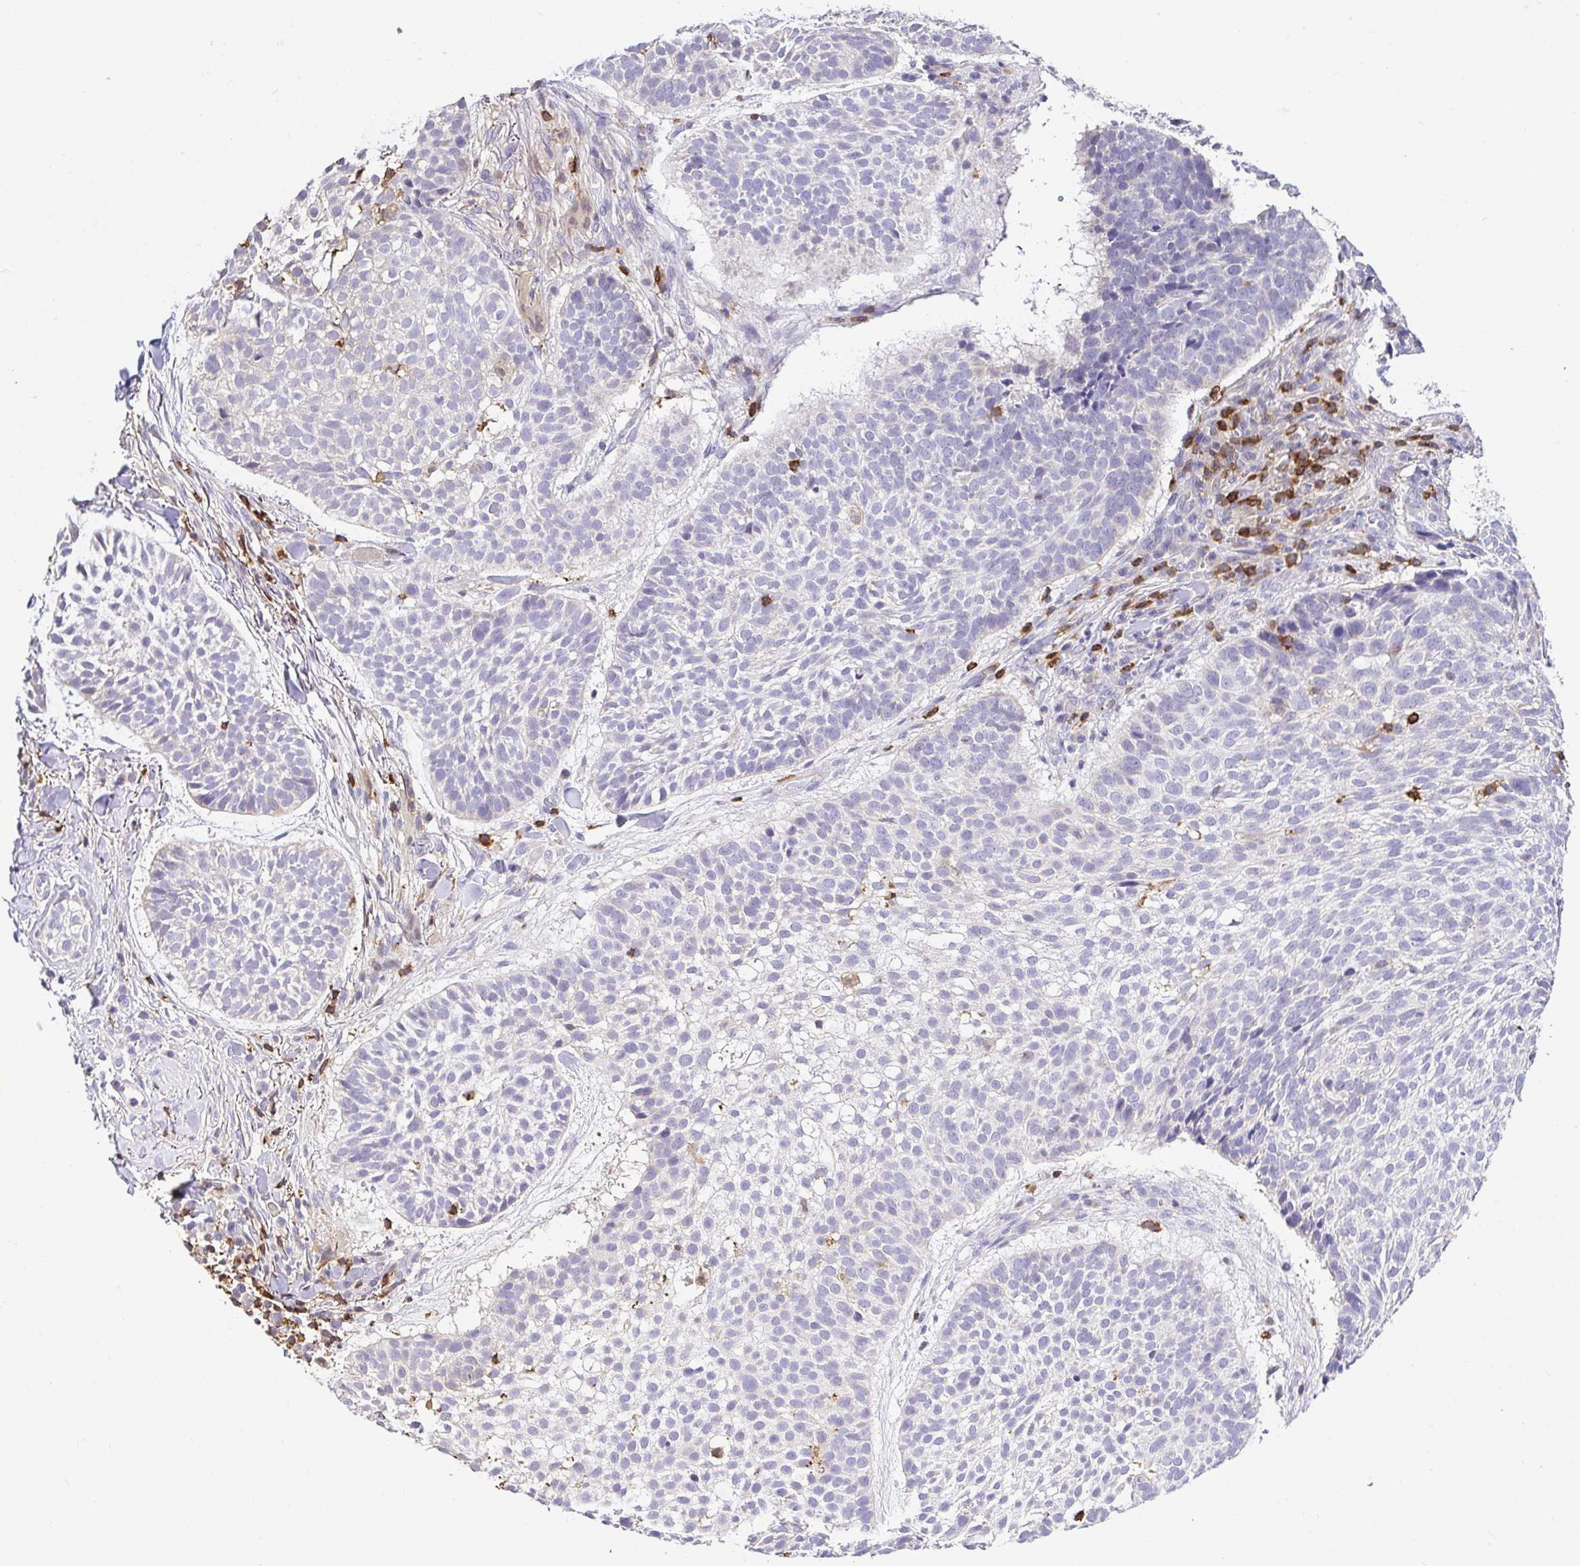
{"staining": {"intensity": "negative", "quantity": "none", "location": "none"}, "tissue": "skin cancer", "cell_type": "Tumor cells", "image_type": "cancer", "snomed": [{"axis": "morphology", "description": "Basal cell carcinoma"}, {"axis": "topography", "description": "Skin"}, {"axis": "topography", "description": "Skin of scalp"}], "caption": "Tumor cells show no significant protein staining in basal cell carcinoma (skin).", "gene": "SKAP1", "patient": {"sex": "female", "age": 45}}